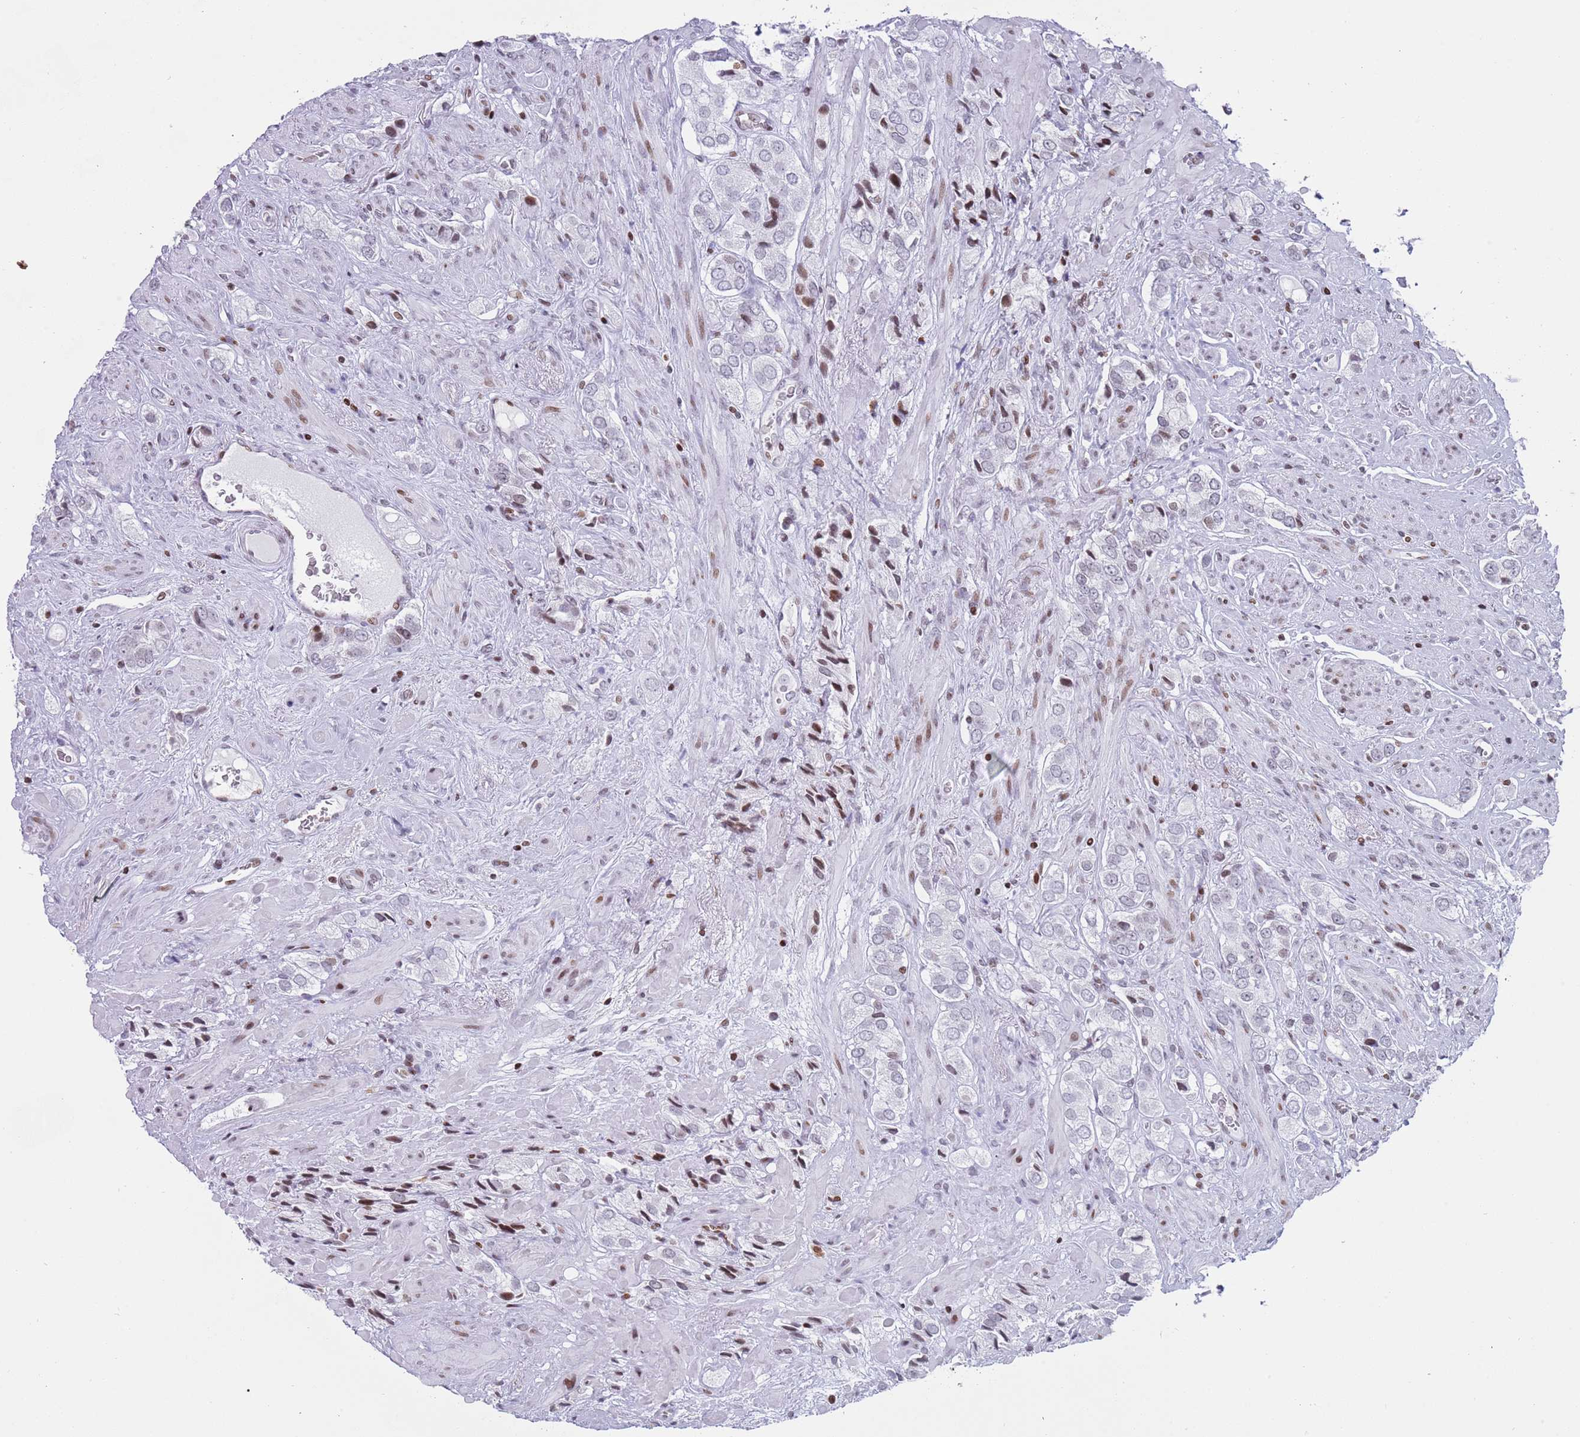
{"staining": {"intensity": "negative", "quantity": "none", "location": "none"}, "tissue": "prostate cancer", "cell_type": "Tumor cells", "image_type": "cancer", "snomed": [{"axis": "morphology", "description": "Adenocarcinoma, High grade"}, {"axis": "topography", "description": "Prostate and seminal vesicle, NOS"}], "caption": "Photomicrograph shows no protein positivity in tumor cells of prostate cancer tissue. Nuclei are stained in blue.", "gene": "HDAC8", "patient": {"sex": "male", "age": 64}}